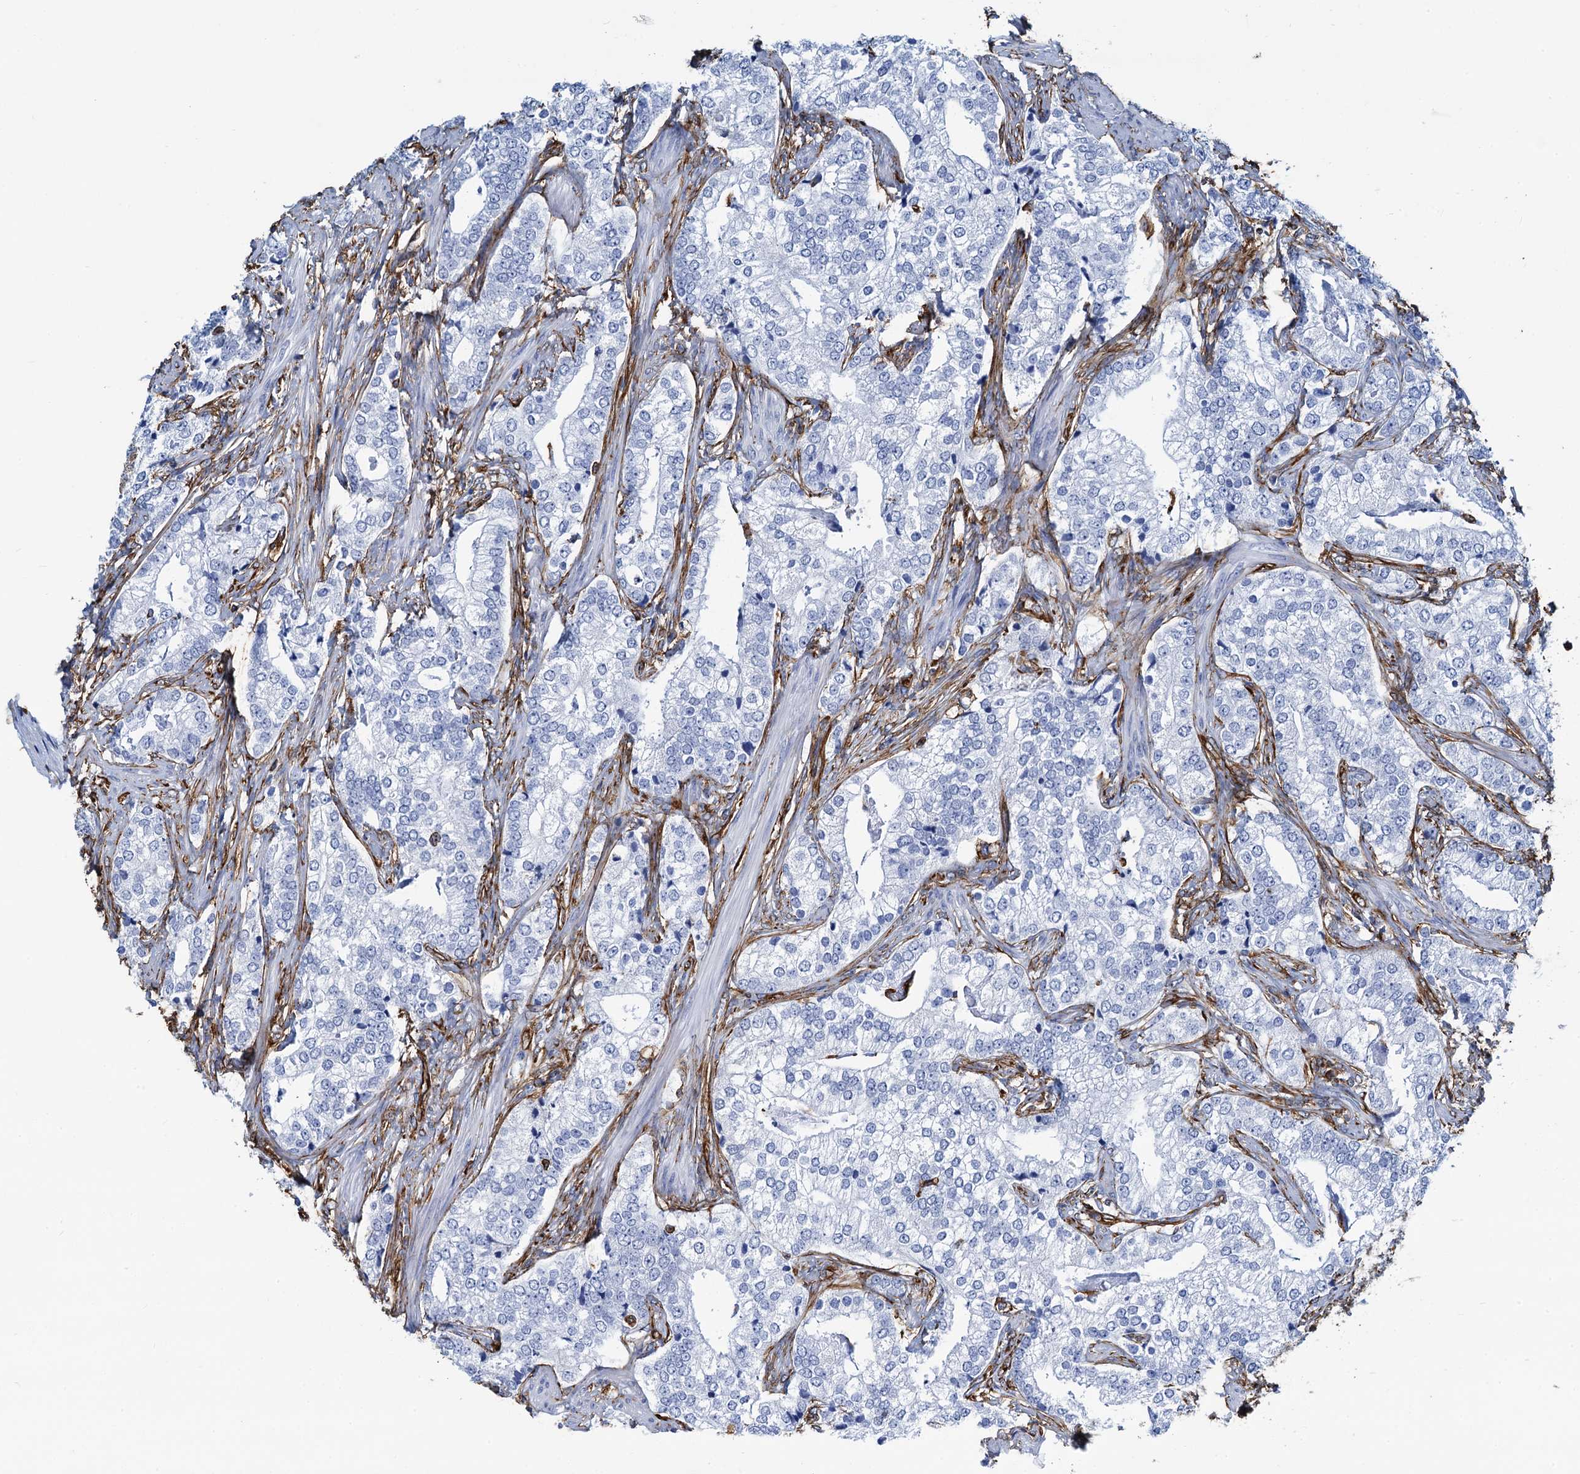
{"staining": {"intensity": "negative", "quantity": "none", "location": "none"}, "tissue": "prostate cancer", "cell_type": "Tumor cells", "image_type": "cancer", "snomed": [{"axis": "morphology", "description": "Adenocarcinoma, High grade"}, {"axis": "topography", "description": "Prostate"}], "caption": "IHC of prostate high-grade adenocarcinoma exhibits no staining in tumor cells.", "gene": "PGM2", "patient": {"sex": "male", "age": 69}}